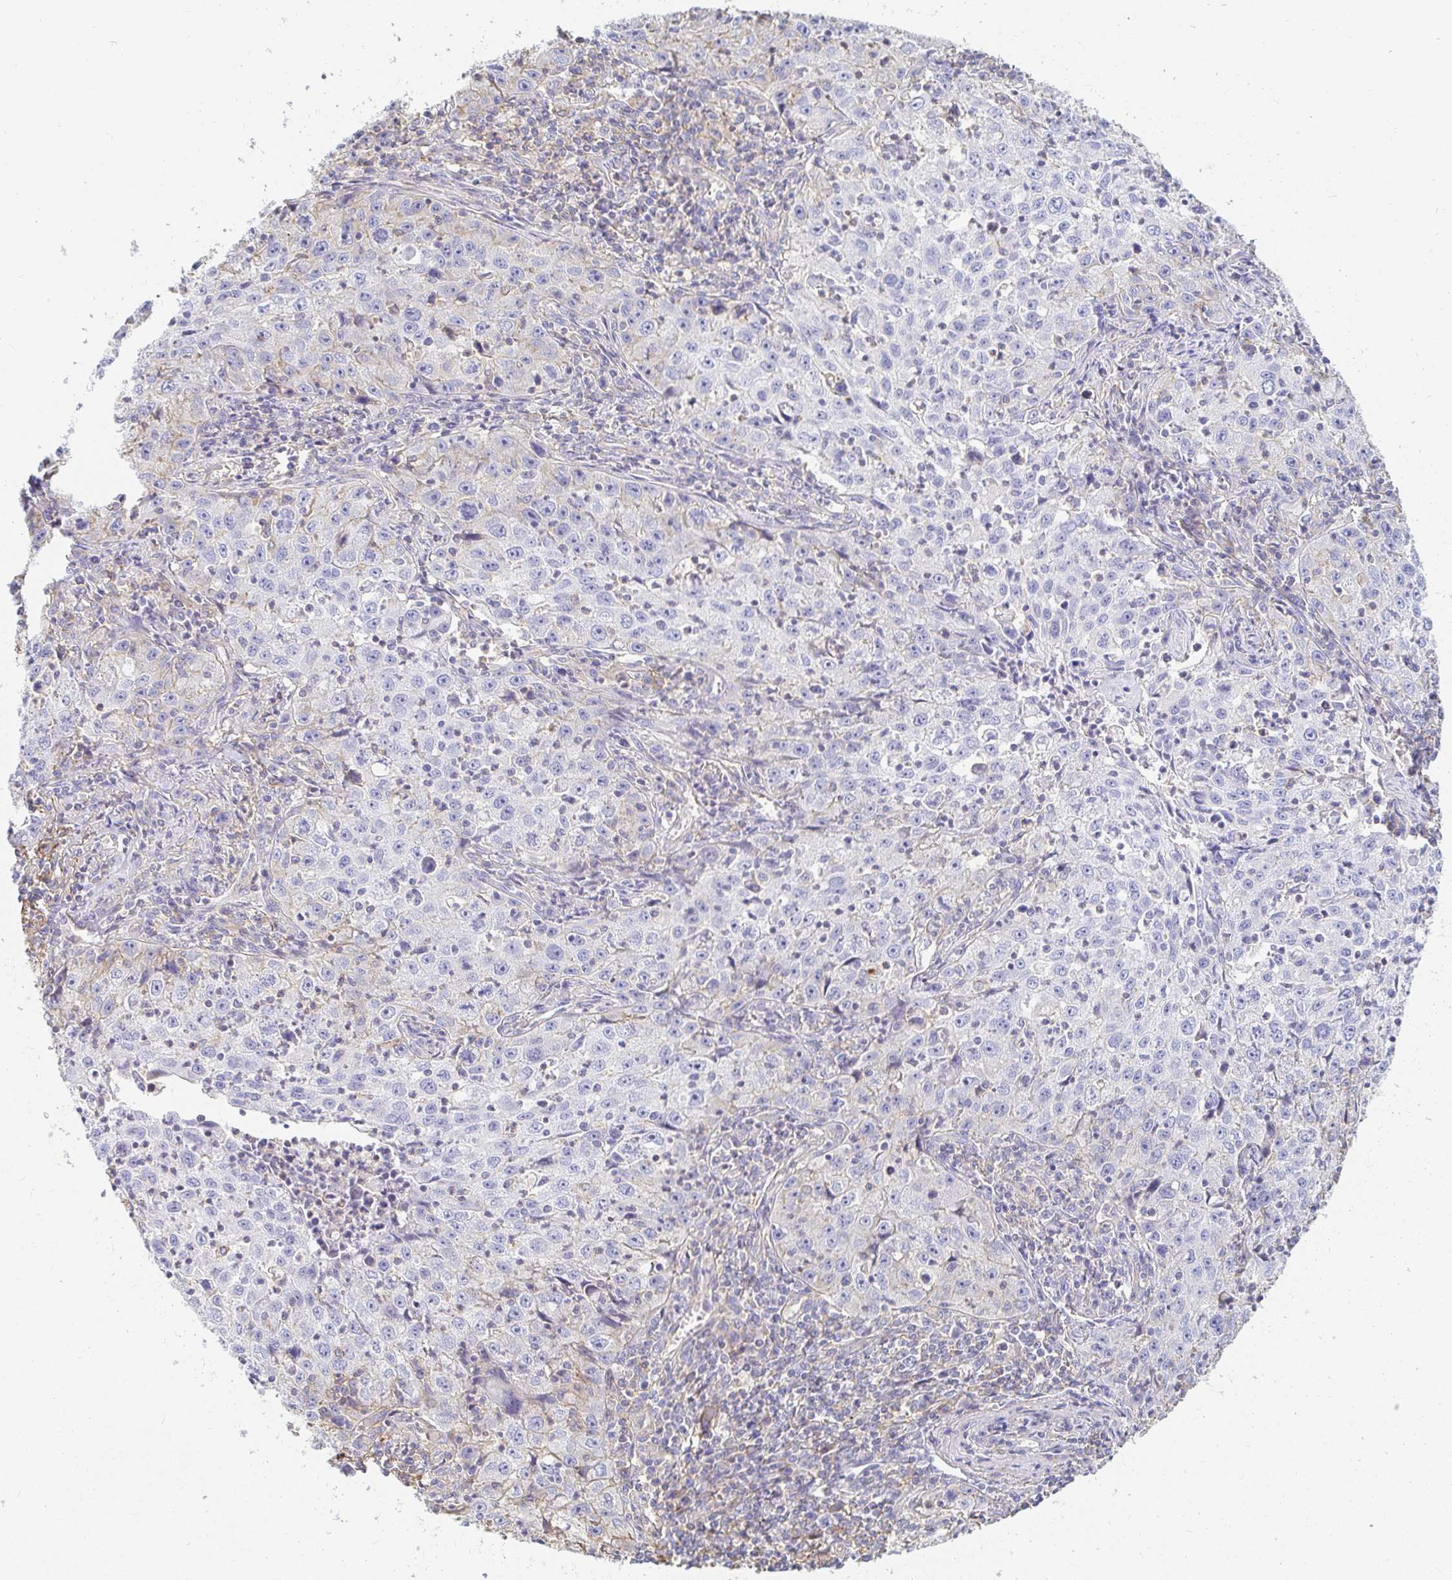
{"staining": {"intensity": "negative", "quantity": "none", "location": "none"}, "tissue": "lung cancer", "cell_type": "Tumor cells", "image_type": "cancer", "snomed": [{"axis": "morphology", "description": "Squamous cell carcinoma, NOS"}, {"axis": "topography", "description": "Lung"}], "caption": "IHC of lung cancer shows no staining in tumor cells.", "gene": "TSPAN19", "patient": {"sex": "male", "age": 71}}